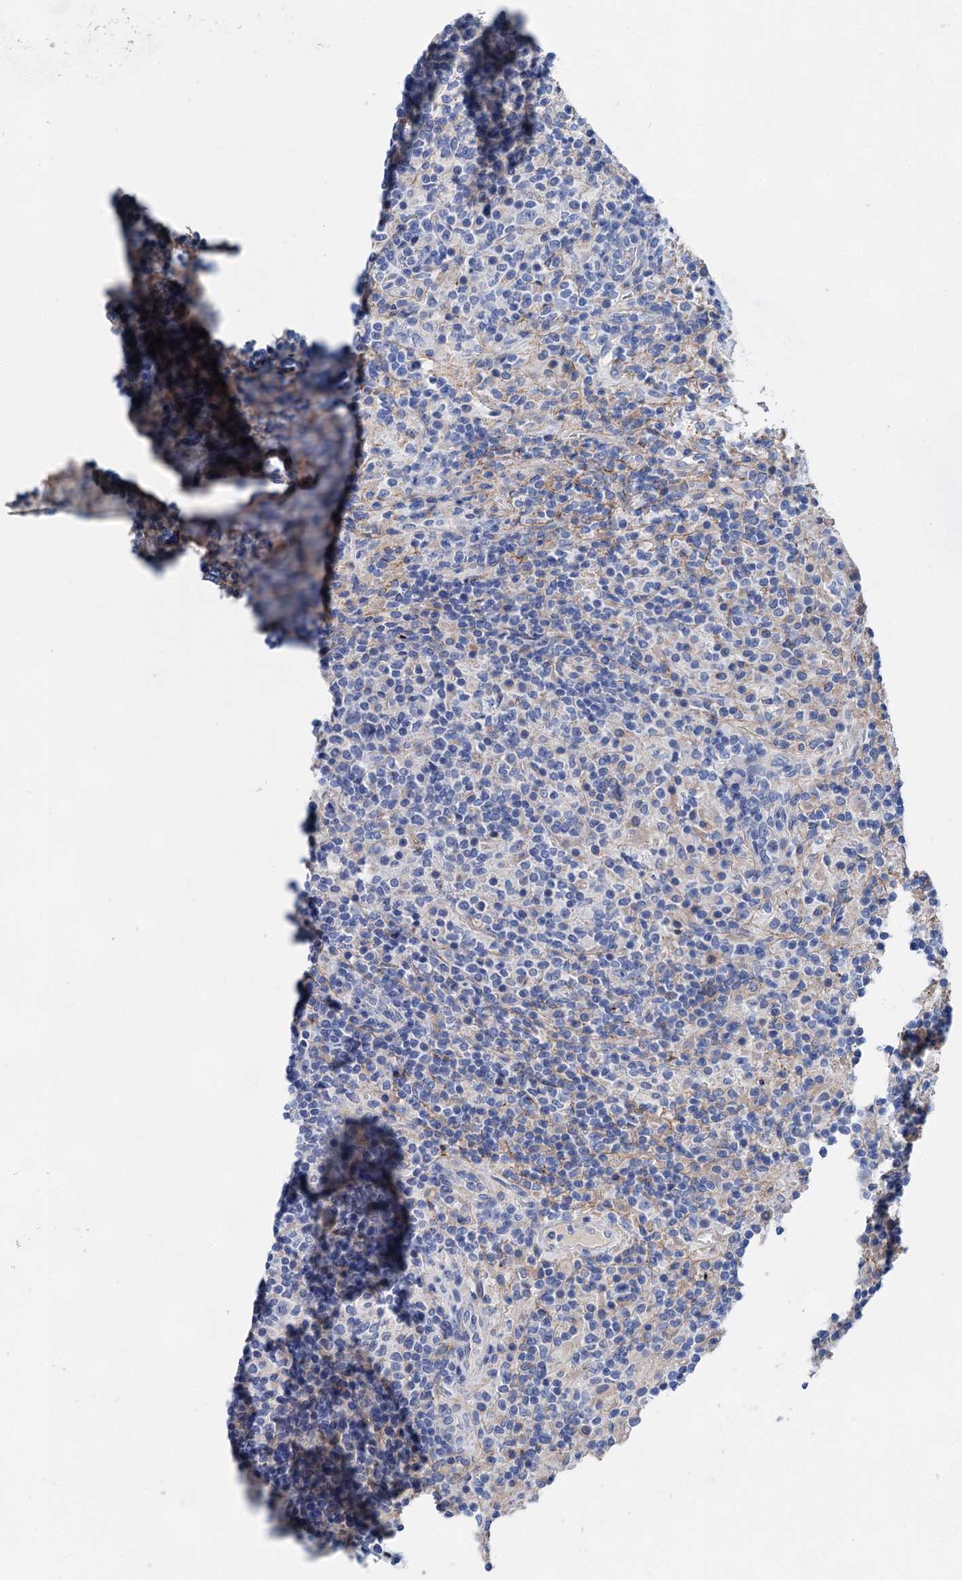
{"staining": {"intensity": "negative", "quantity": "none", "location": "none"}, "tissue": "lymphoma", "cell_type": "Tumor cells", "image_type": "cancer", "snomed": [{"axis": "morphology", "description": "Hodgkin's disease, NOS"}, {"axis": "topography", "description": "Lymph node"}], "caption": "Immunohistochemical staining of Hodgkin's disease demonstrates no significant expression in tumor cells. (DAB immunohistochemistry (IHC) visualized using brightfield microscopy, high magnification).", "gene": "GPR155", "patient": {"sex": "male", "age": 70}}